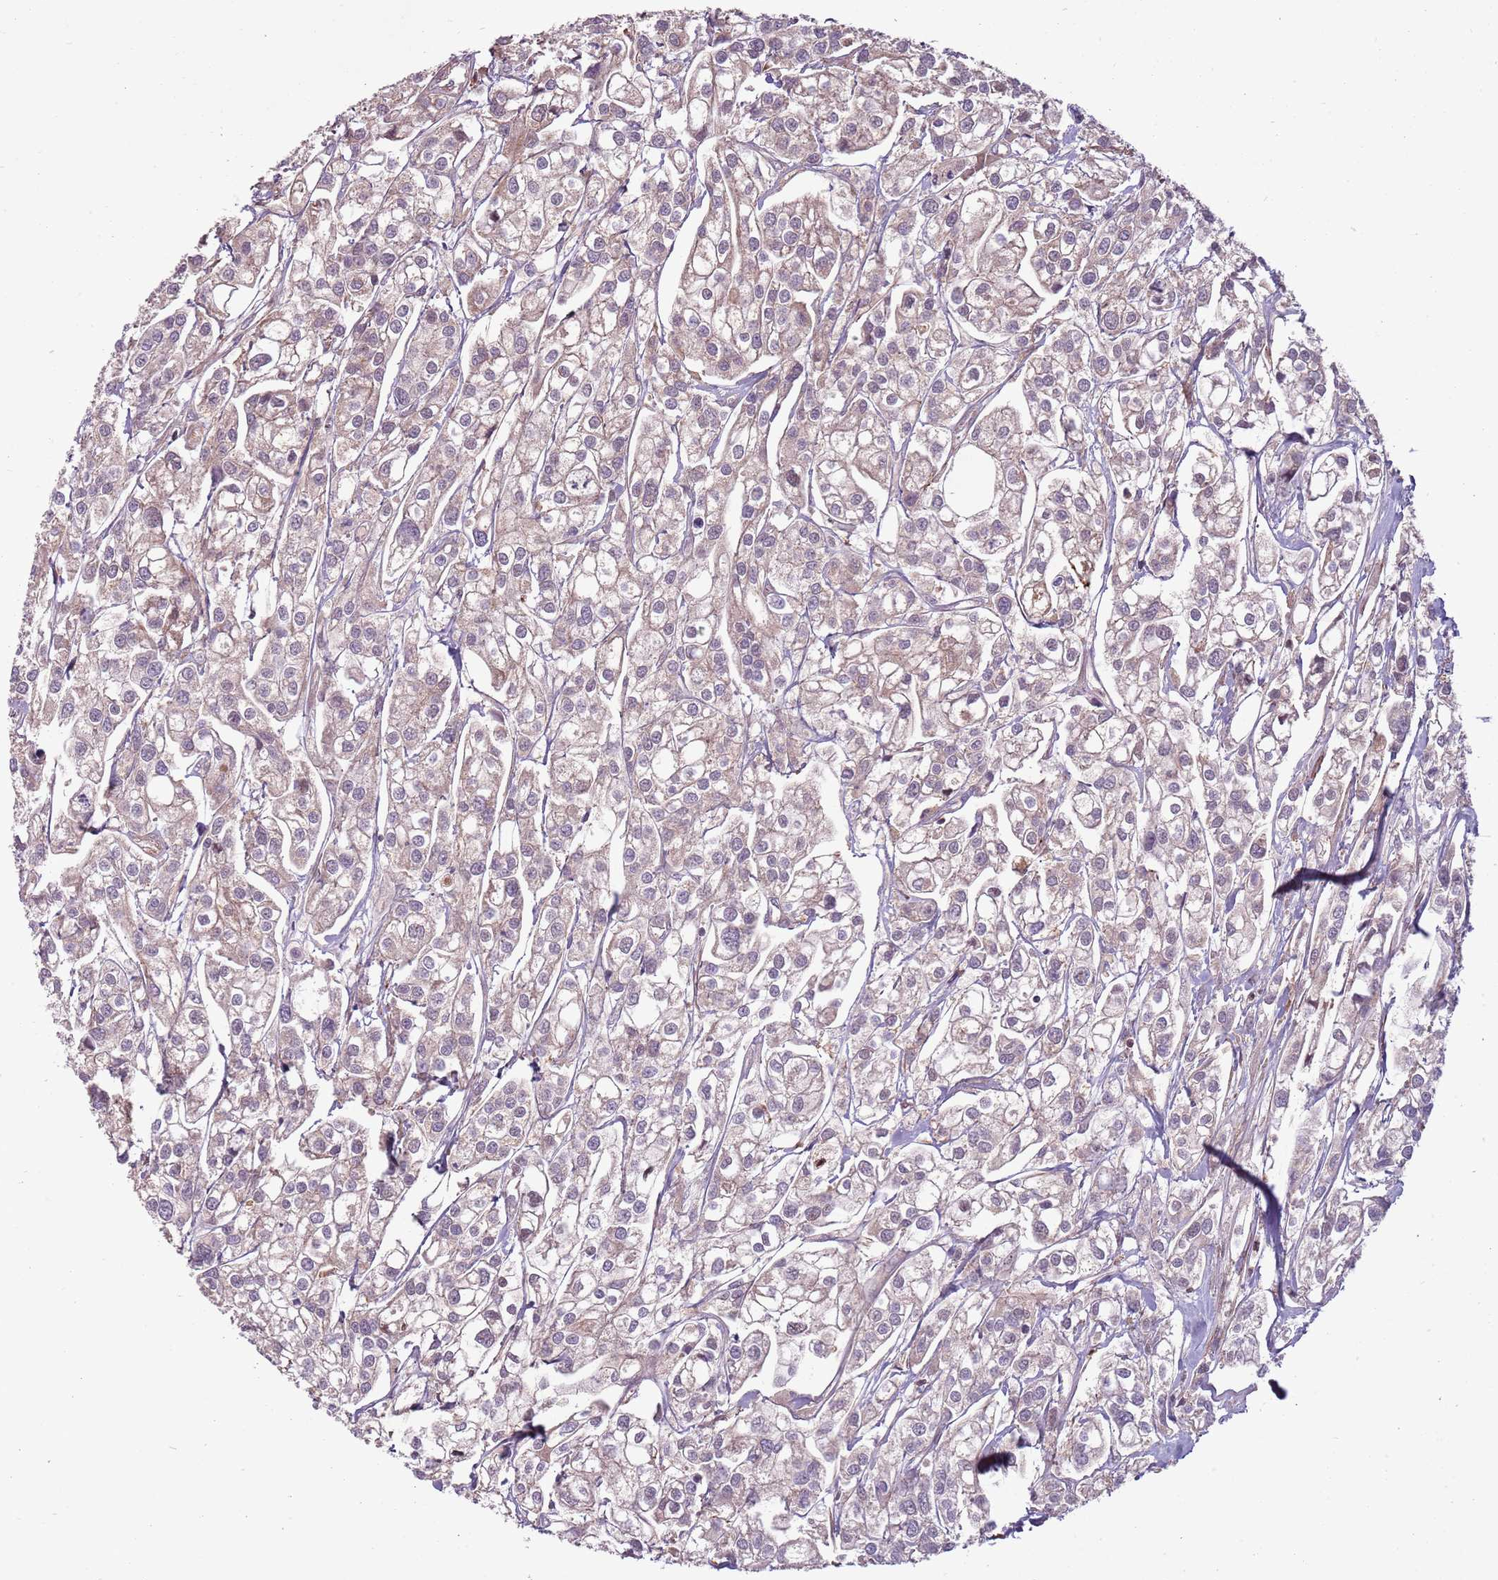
{"staining": {"intensity": "weak", "quantity": "<25%", "location": "cytoplasmic/membranous"}, "tissue": "urothelial cancer", "cell_type": "Tumor cells", "image_type": "cancer", "snomed": [{"axis": "morphology", "description": "Urothelial carcinoma, High grade"}, {"axis": "topography", "description": "Urinary bladder"}], "caption": "There is no significant positivity in tumor cells of high-grade urothelial carcinoma.", "gene": "RPL21", "patient": {"sex": "male", "age": 67}}